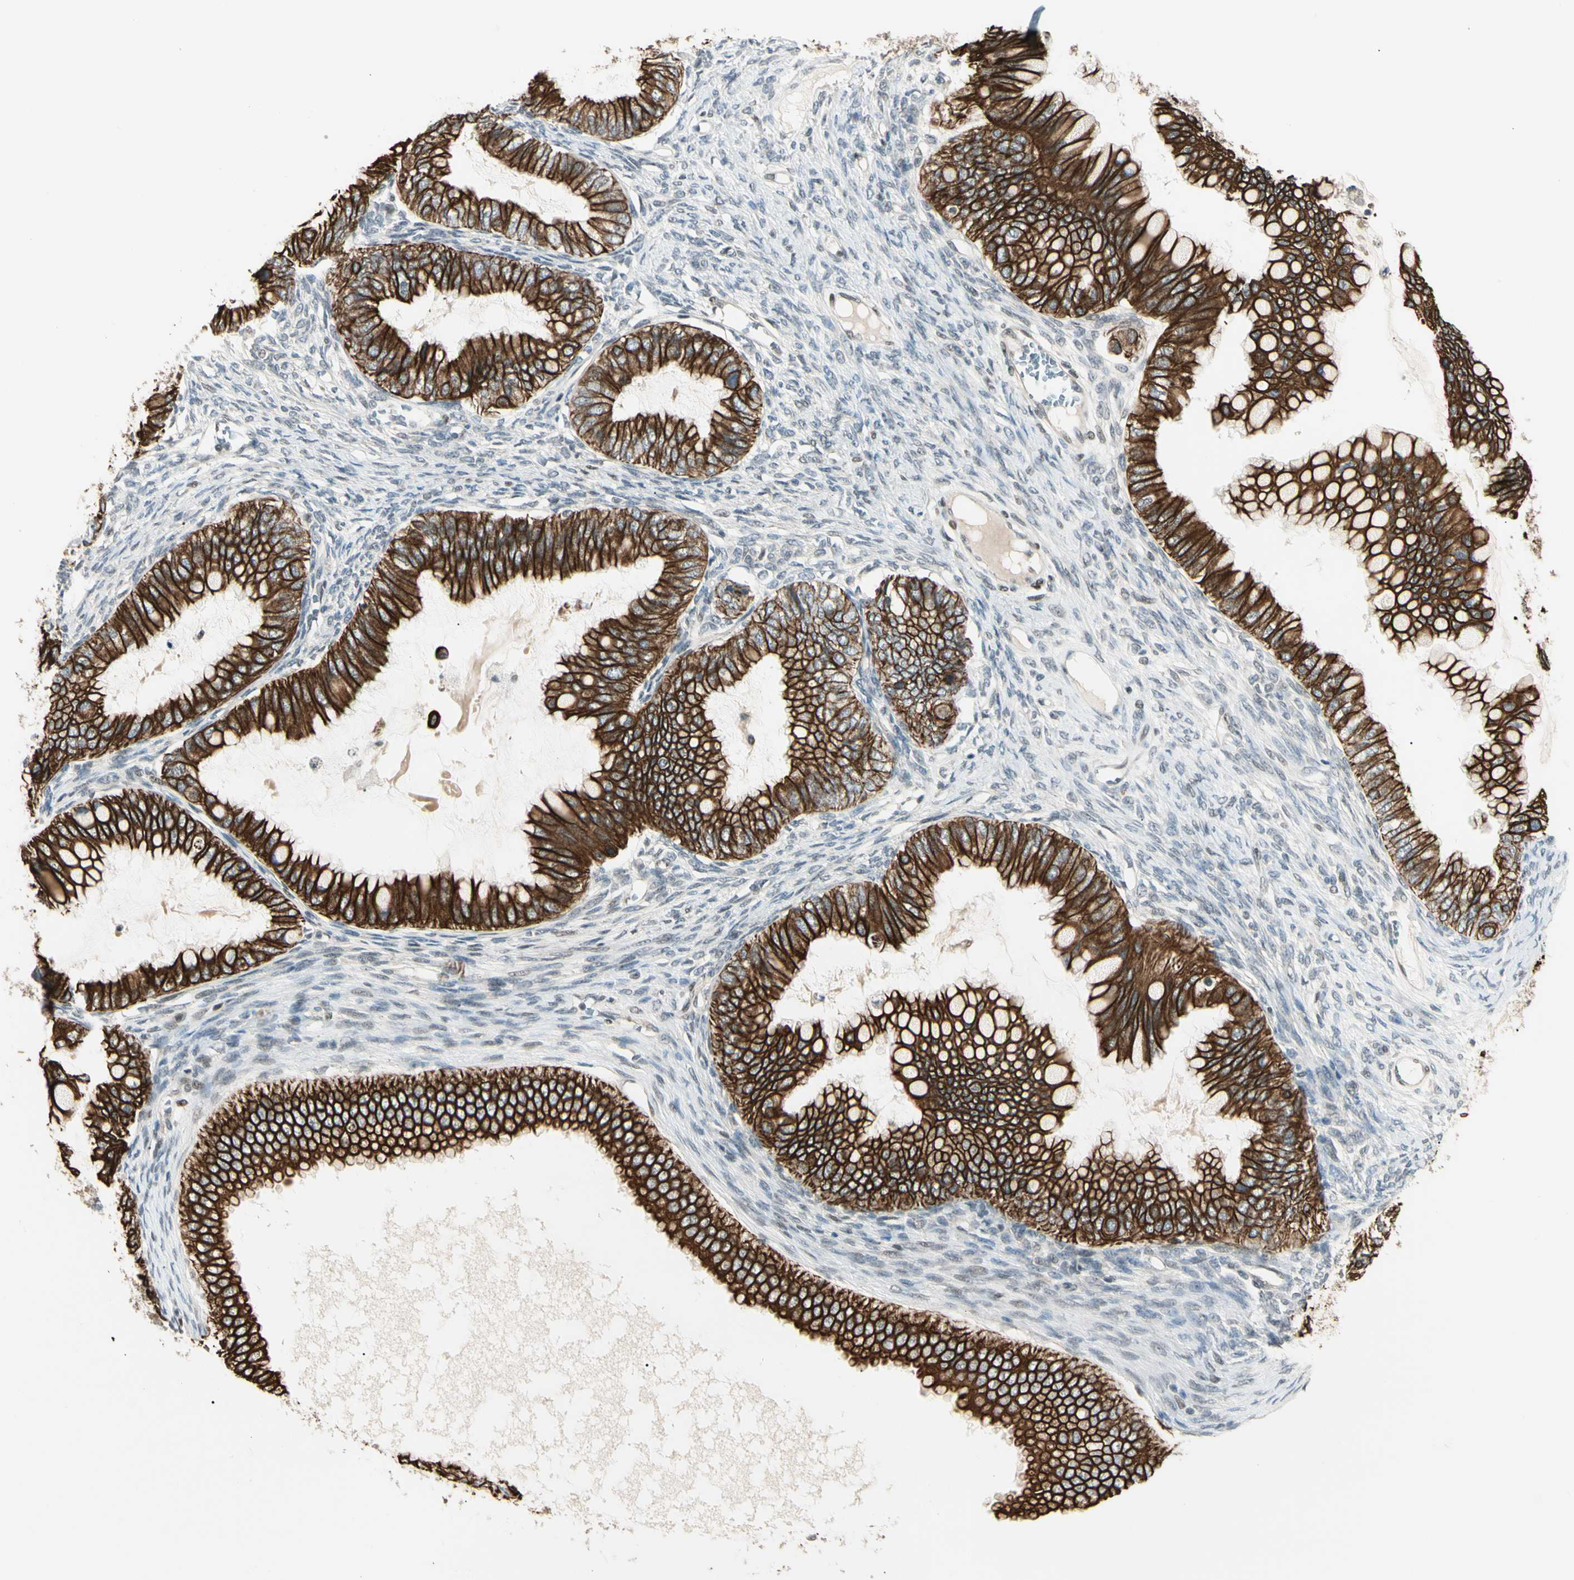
{"staining": {"intensity": "strong", "quantity": ">75%", "location": "cytoplasmic/membranous"}, "tissue": "ovarian cancer", "cell_type": "Tumor cells", "image_type": "cancer", "snomed": [{"axis": "morphology", "description": "Cystadenocarcinoma, mucinous, NOS"}, {"axis": "topography", "description": "Ovary"}], "caption": "A high amount of strong cytoplasmic/membranous expression is seen in approximately >75% of tumor cells in mucinous cystadenocarcinoma (ovarian) tissue.", "gene": "ATXN1", "patient": {"sex": "female", "age": 80}}